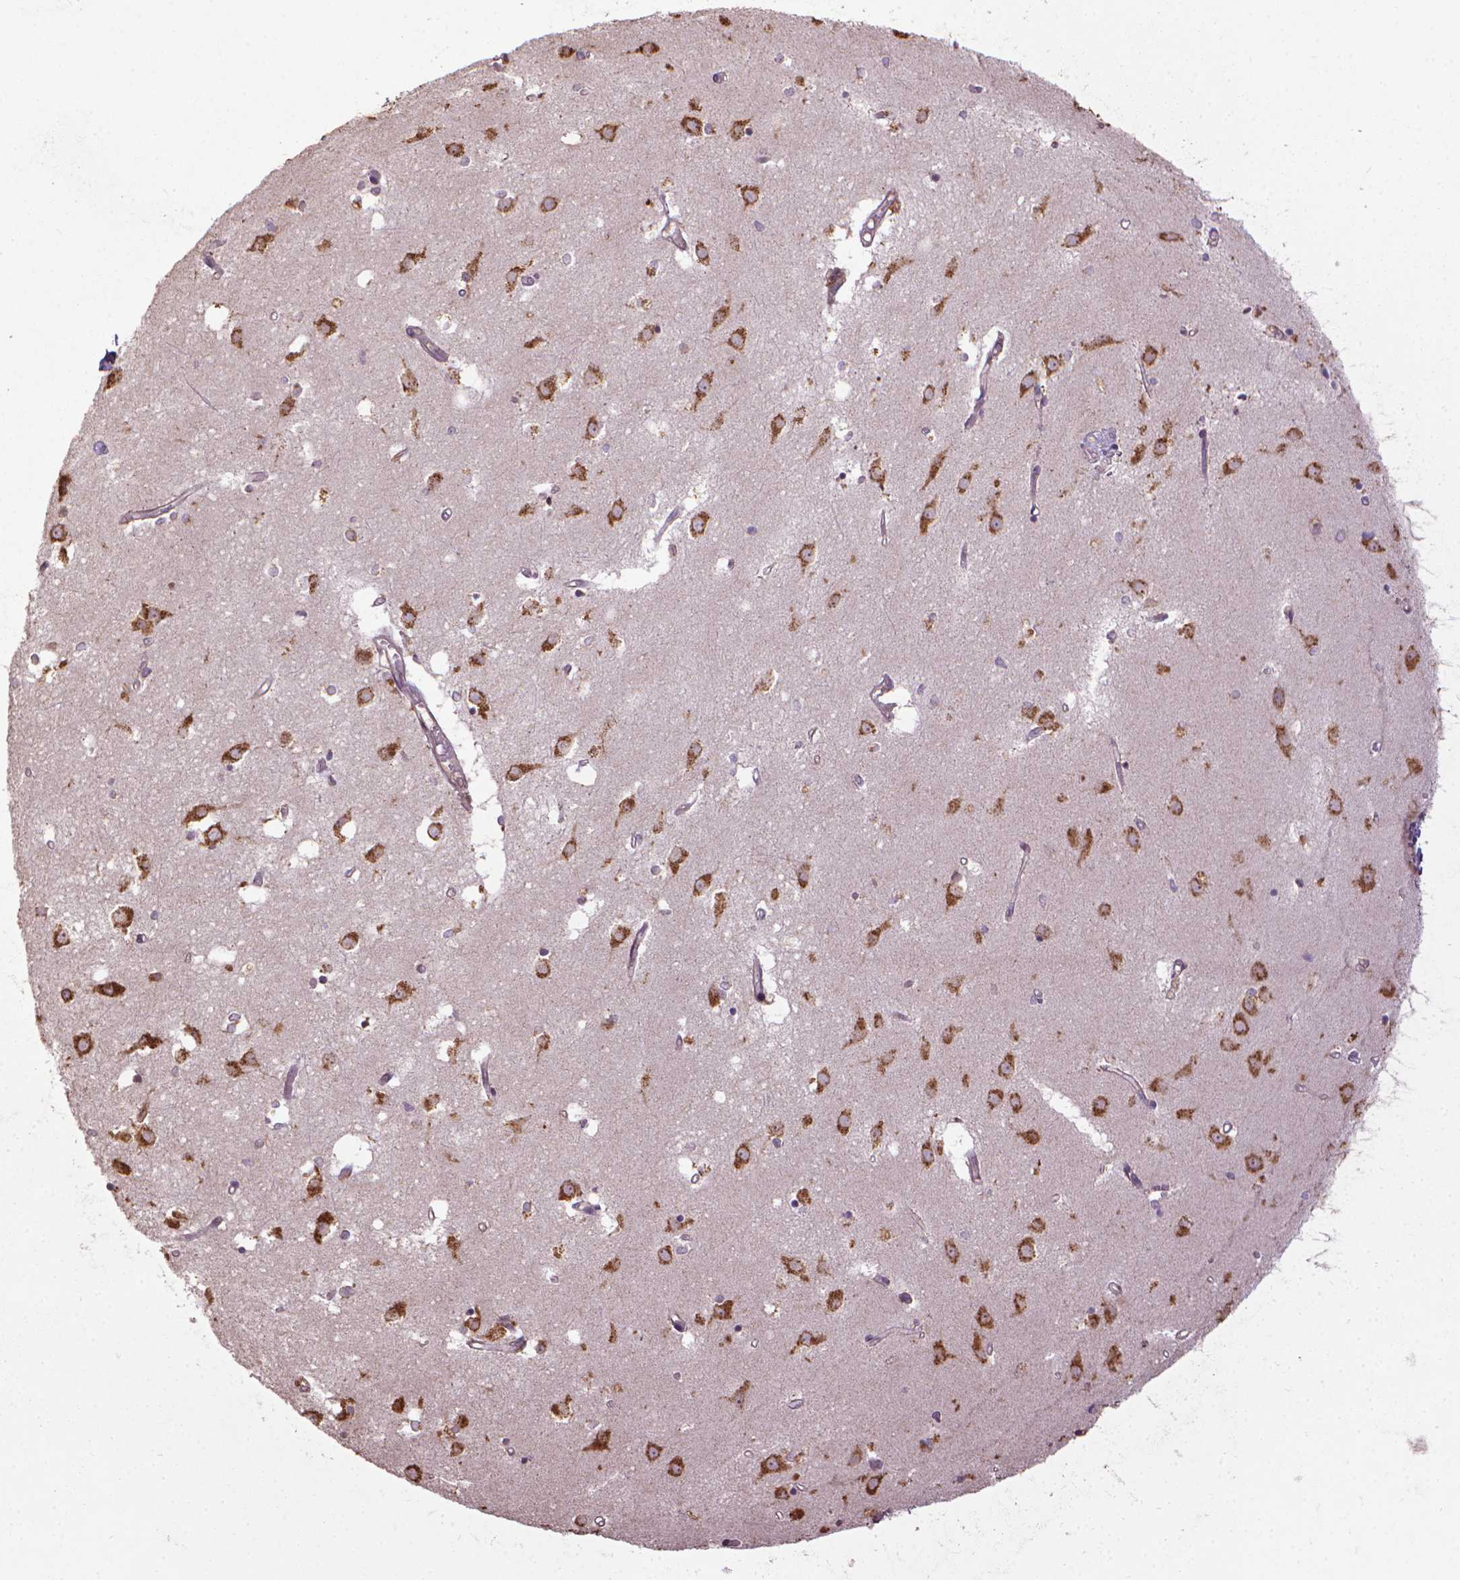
{"staining": {"intensity": "strong", "quantity": ">75%", "location": "cytoplasmic/membranous"}, "tissue": "caudate", "cell_type": "Glial cells", "image_type": "normal", "snomed": [{"axis": "morphology", "description": "Normal tissue, NOS"}, {"axis": "topography", "description": "Lateral ventricle wall"}], "caption": "Protein analysis of unremarkable caudate reveals strong cytoplasmic/membranous expression in approximately >75% of glial cells.", "gene": "GAS1", "patient": {"sex": "male", "age": 54}}